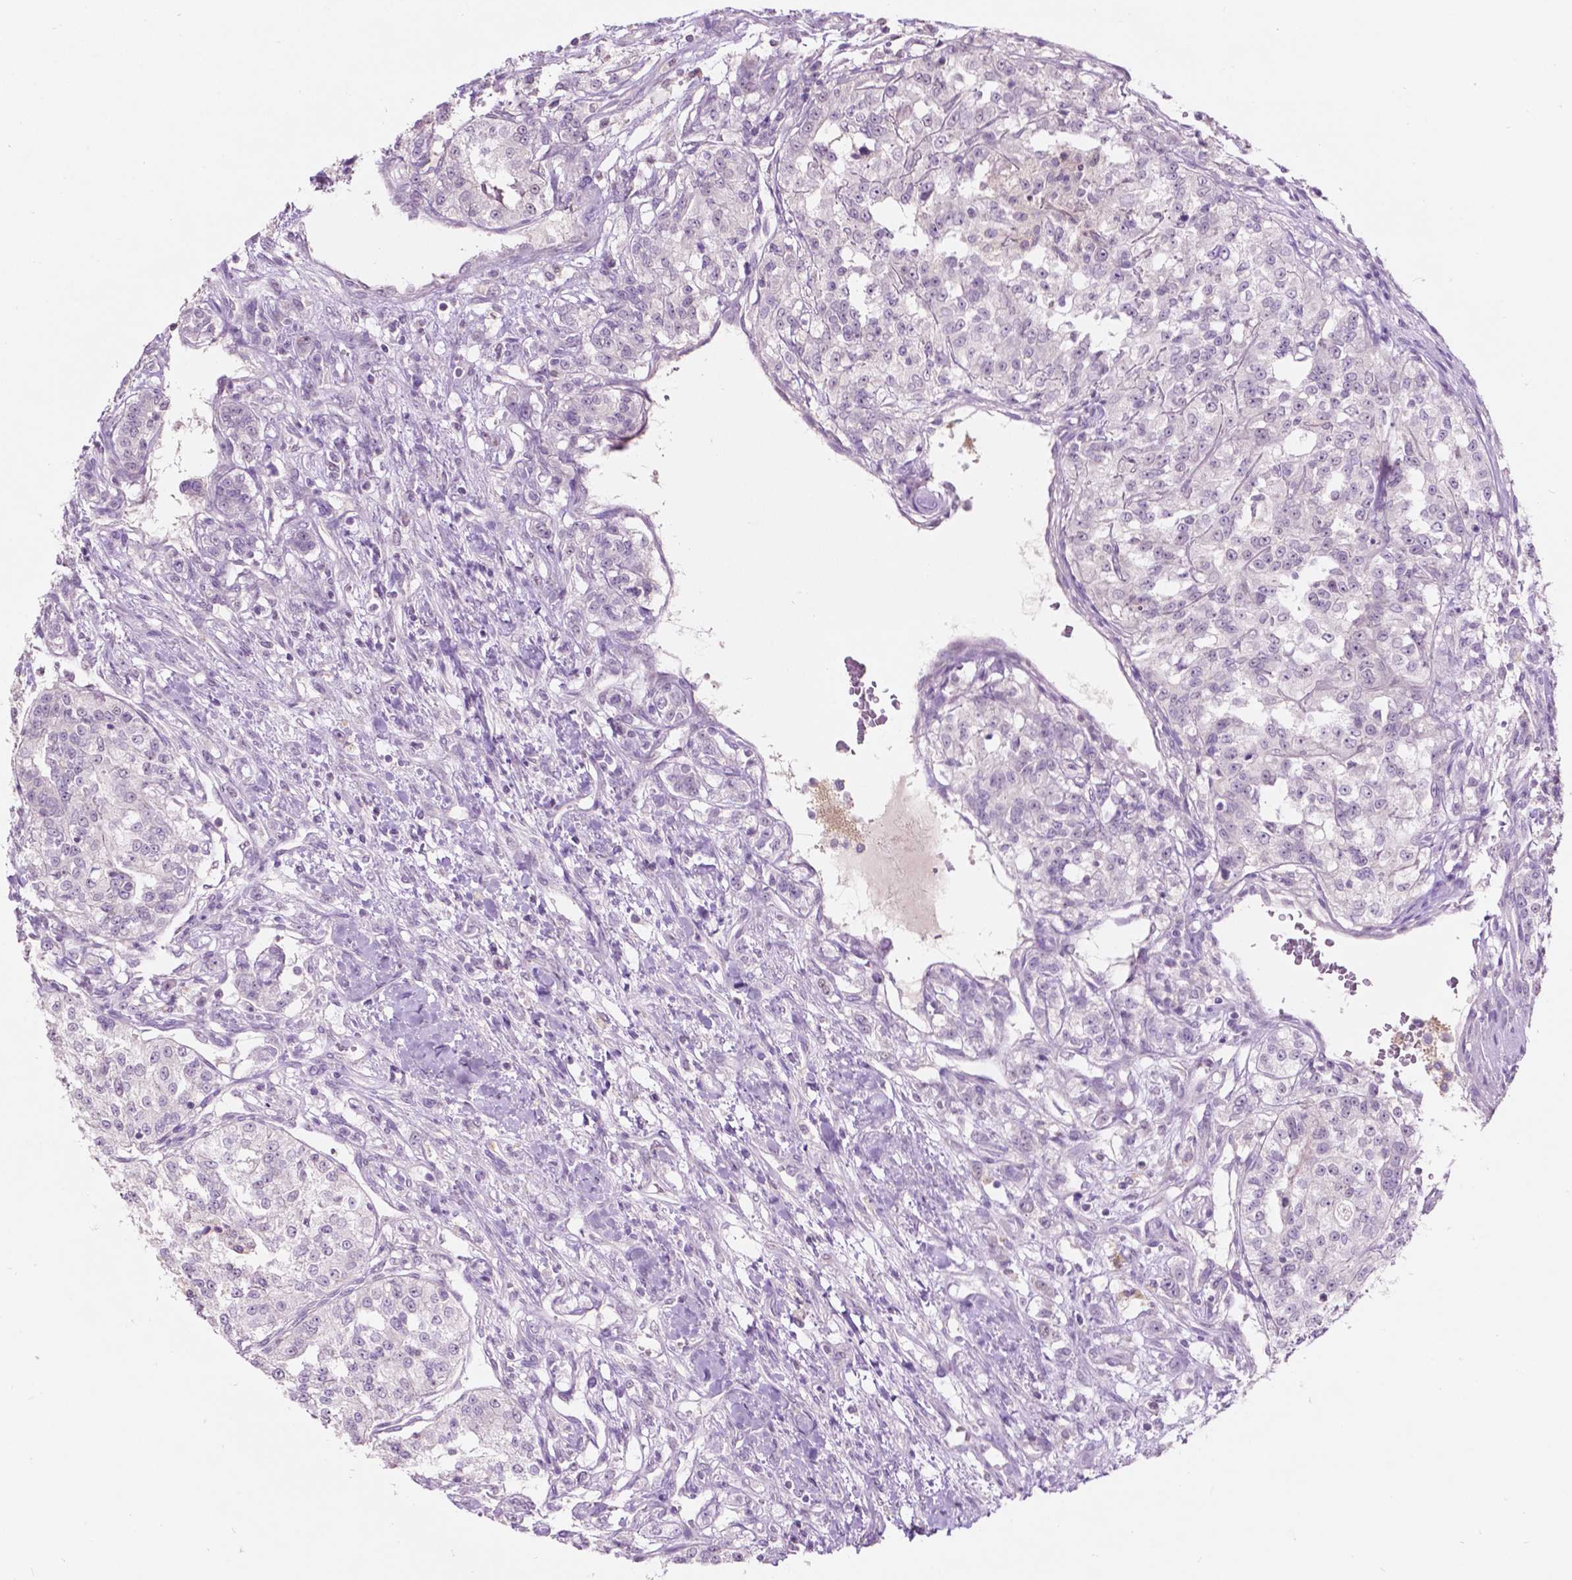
{"staining": {"intensity": "negative", "quantity": "none", "location": "none"}, "tissue": "renal cancer", "cell_type": "Tumor cells", "image_type": "cancer", "snomed": [{"axis": "morphology", "description": "Adenocarcinoma, NOS"}, {"axis": "topography", "description": "Kidney"}], "caption": "Immunohistochemistry (IHC) of human renal adenocarcinoma demonstrates no expression in tumor cells.", "gene": "TM6SF2", "patient": {"sex": "female", "age": 63}}